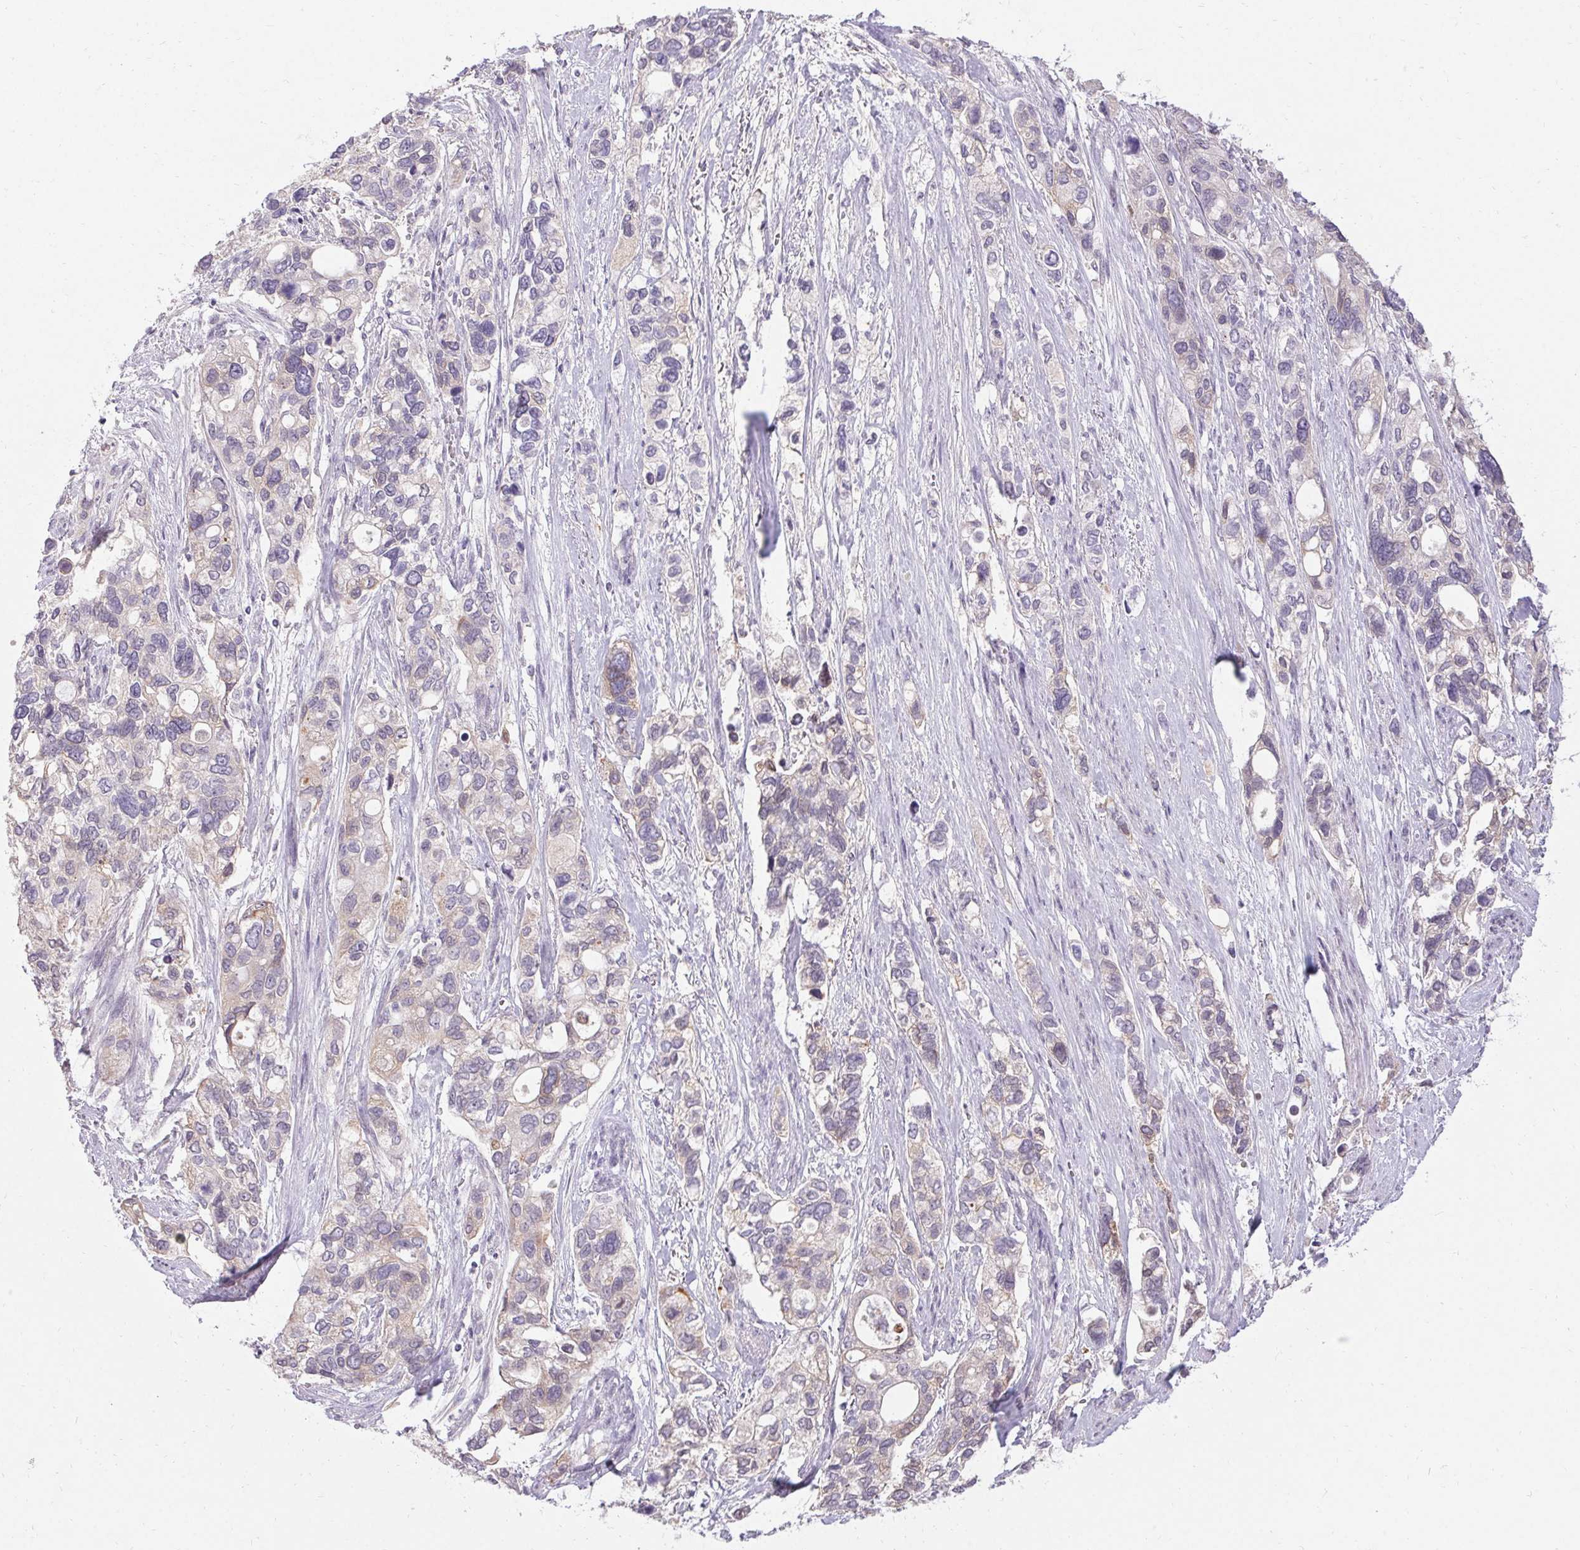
{"staining": {"intensity": "weak", "quantity": "<25%", "location": "cytoplasmic/membranous"}, "tissue": "stomach cancer", "cell_type": "Tumor cells", "image_type": "cancer", "snomed": [{"axis": "morphology", "description": "Adenocarcinoma, NOS"}, {"axis": "topography", "description": "Stomach, upper"}], "caption": "Immunohistochemistry (IHC) photomicrograph of neoplastic tissue: stomach cancer stained with DAB shows no significant protein expression in tumor cells.", "gene": "HSD17B3", "patient": {"sex": "female", "age": 81}}